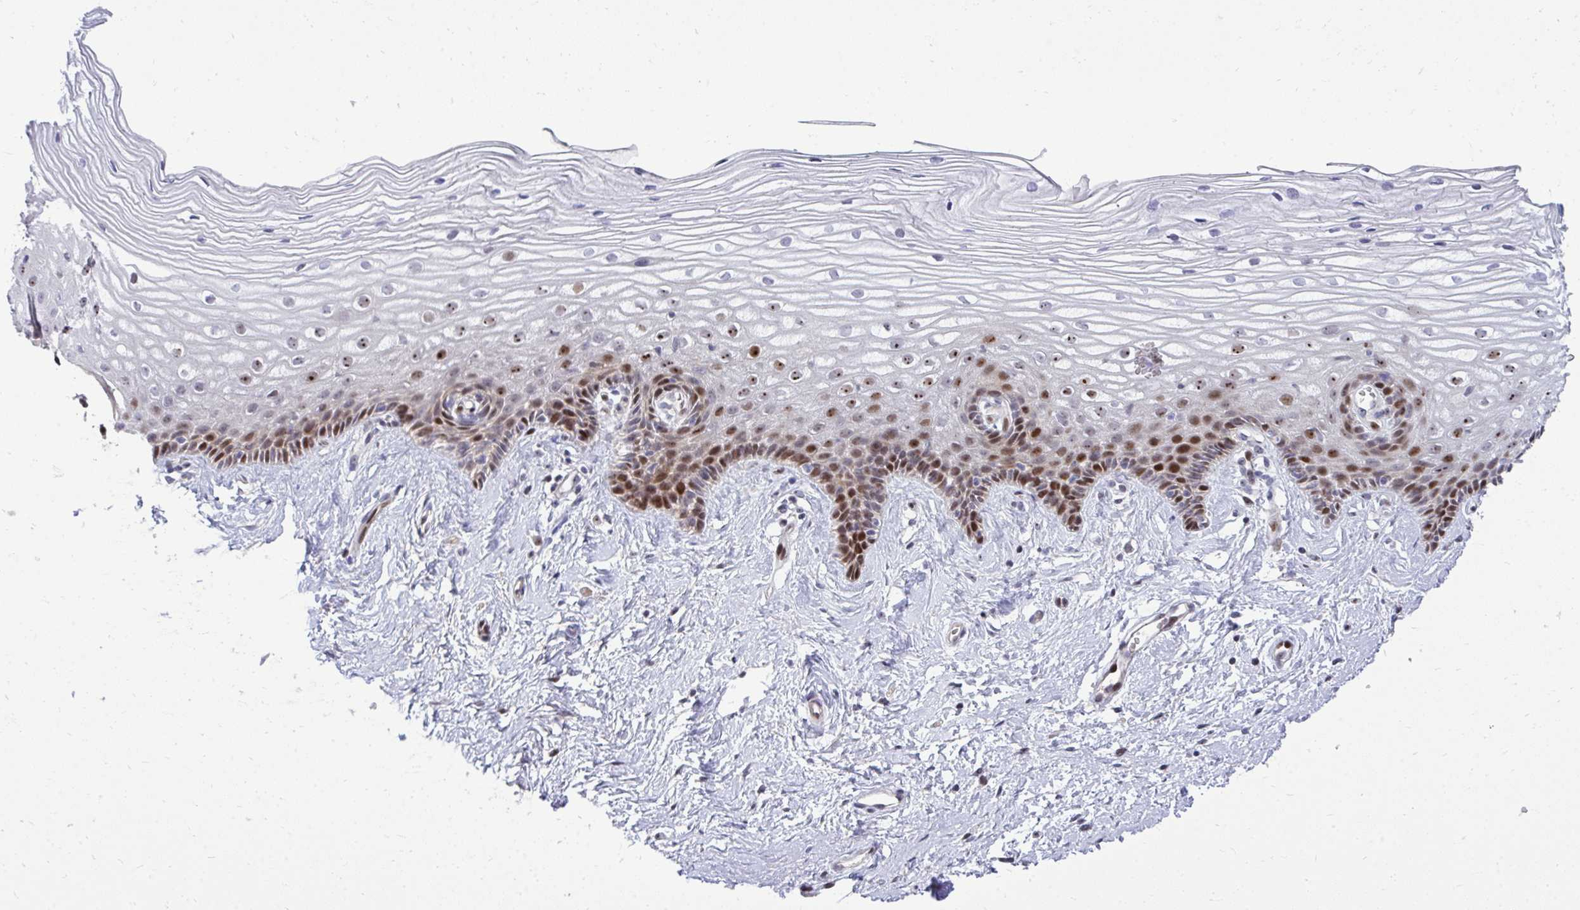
{"staining": {"intensity": "moderate", "quantity": ">75%", "location": "cytoplasmic/membranous,nuclear"}, "tissue": "cervix", "cell_type": "Glandular cells", "image_type": "normal", "snomed": [{"axis": "morphology", "description": "Normal tissue, NOS"}, {"axis": "topography", "description": "Cervix"}], "caption": "Glandular cells exhibit medium levels of moderate cytoplasmic/membranous,nuclear positivity in approximately >75% of cells in benign human cervix.", "gene": "DLX4", "patient": {"sex": "female", "age": 40}}